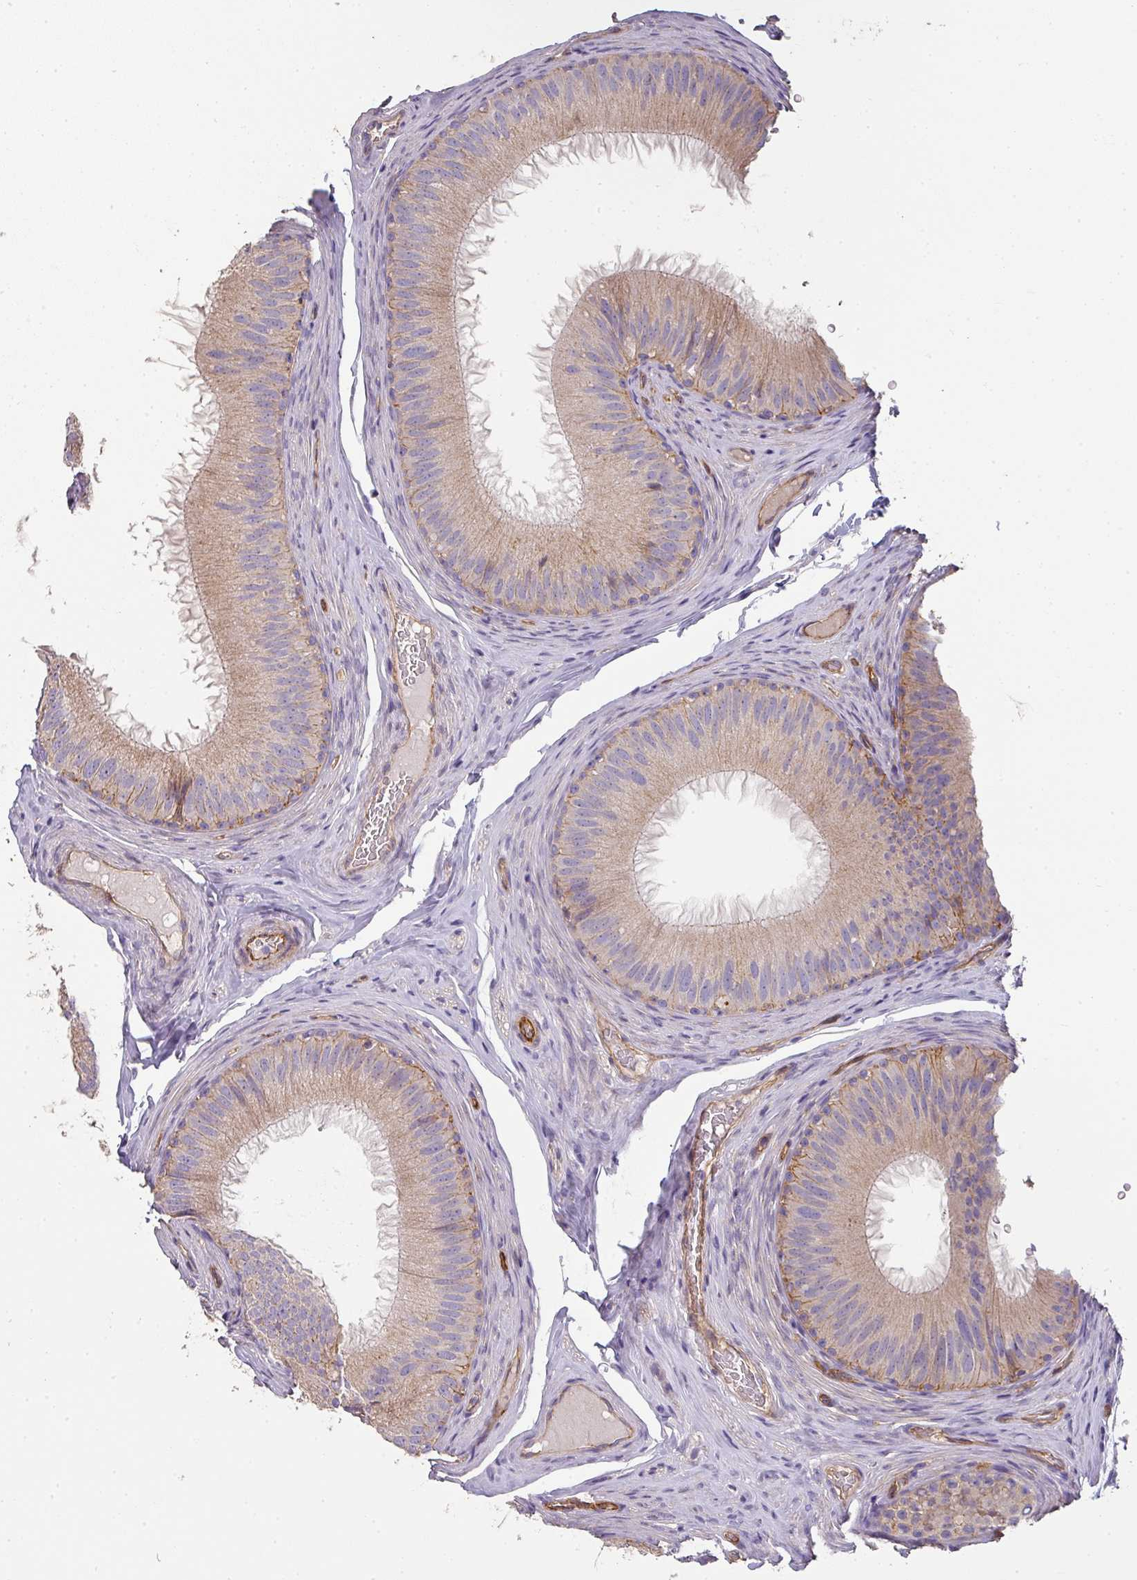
{"staining": {"intensity": "moderate", "quantity": "<25%", "location": "cytoplasmic/membranous"}, "tissue": "epididymis", "cell_type": "Glandular cells", "image_type": "normal", "snomed": [{"axis": "morphology", "description": "Normal tissue, NOS"}, {"axis": "topography", "description": "Epididymis"}], "caption": "Immunohistochemical staining of benign epididymis reveals <25% levels of moderate cytoplasmic/membranous protein staining in about <25% of glandular cells.", "gene": "PCDH1", "patient": {"sex": "male", "age": 34}}